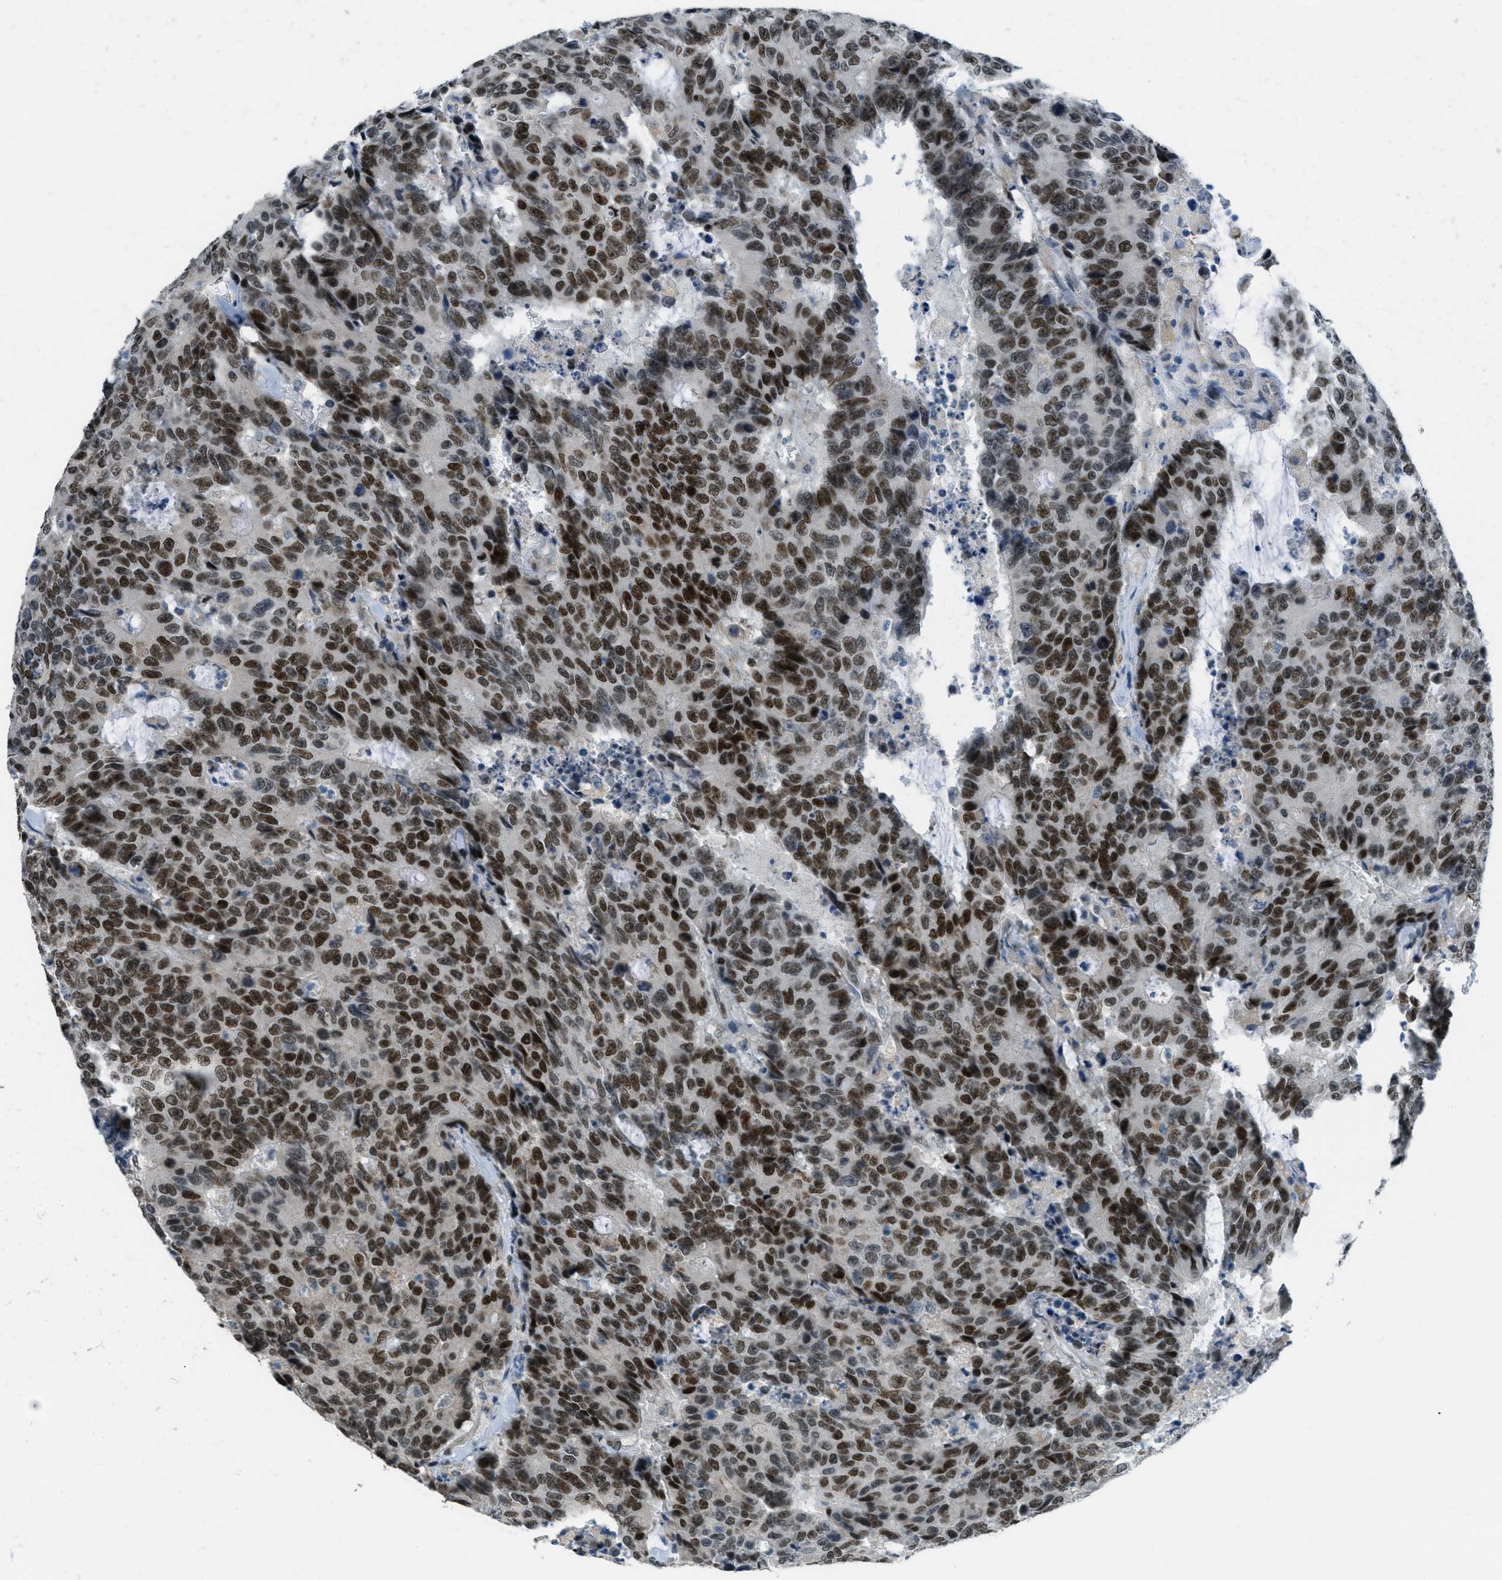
{"staining": {"intensity": "strong", "quantity": ">75%", "location": "nuclear"}, "tissue": "colorectal cancer", "cell_type": "Tumor cells", "image_type": "cancer", "snomed": [{"axis": "morphology", "description": "Adenocarcinoma, NOS"}, {"axis": "topography", "description": "Colon"}], "caption": "Protein expression analysis of human adenocarcinoma (colorectal) reveals strong nuclear positivity in about >75% of tumor cells.", "gene": "TCF3", "patient": {"sex": "female", "age": 86}}